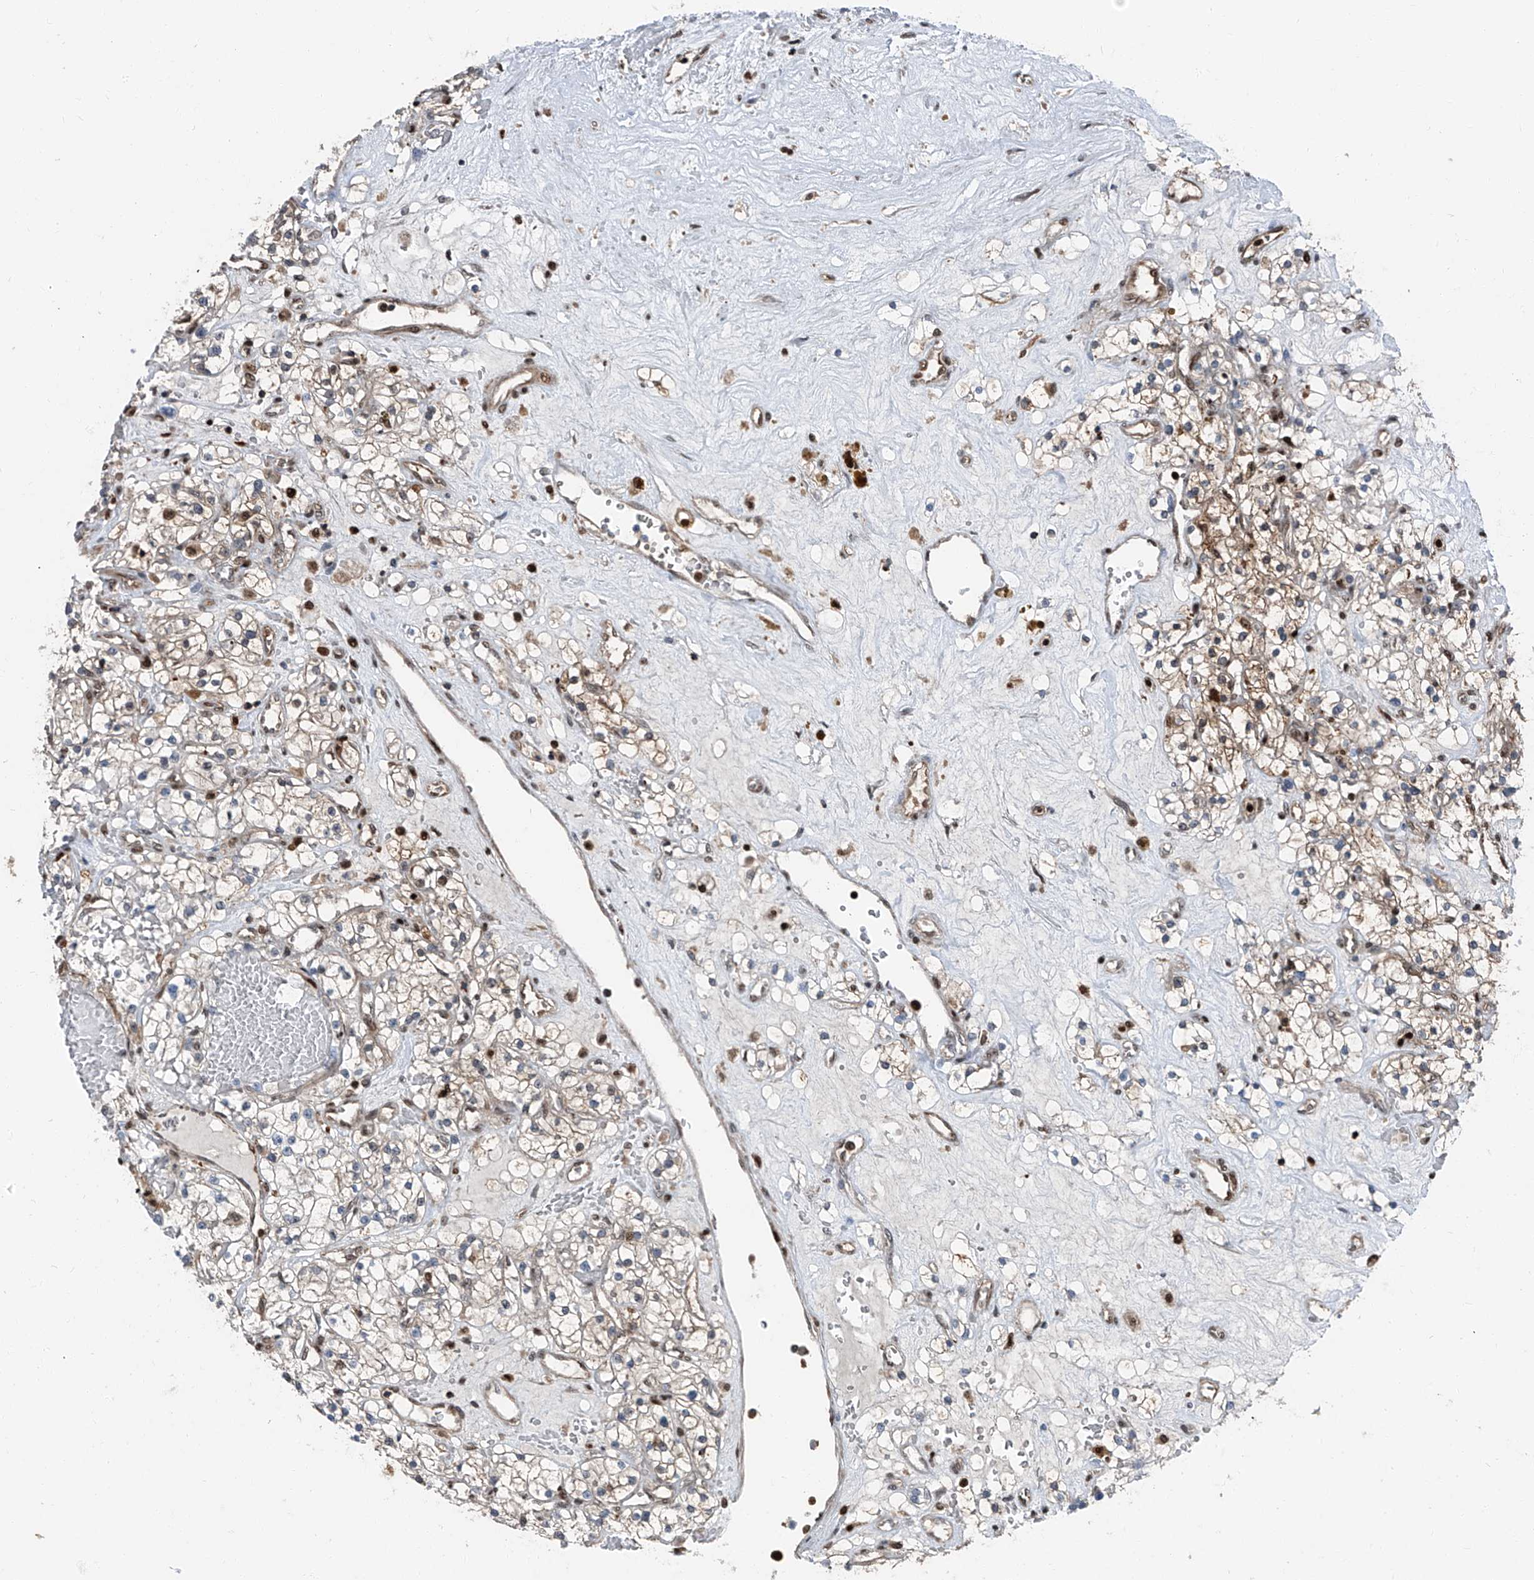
{"staining": {"intensity": "moderate", "quantity": "<25%", "location": "cytoplasmic/membranous,nuclear"}, "tissue": "renal cancer", "cell_type": "Tumor cells", "image_type": "cancer", "snomed": [{"axis": "morphology", "description": "Normal tissue, NOS"}, {"axis": "morphology", "description": "Adenocarcinoma, NOS"}, {"axis": "topography", "description": "Kidney"}], "caption": "This is a histology image of immunohistochemistry staining of adenocarcinoma (renal), which shows moderate staining in the cytoplasmic/membranous and nuclear of tumor cells.", "gene": "PSMB10", "patient": {"sex": "male", "age": 68}}